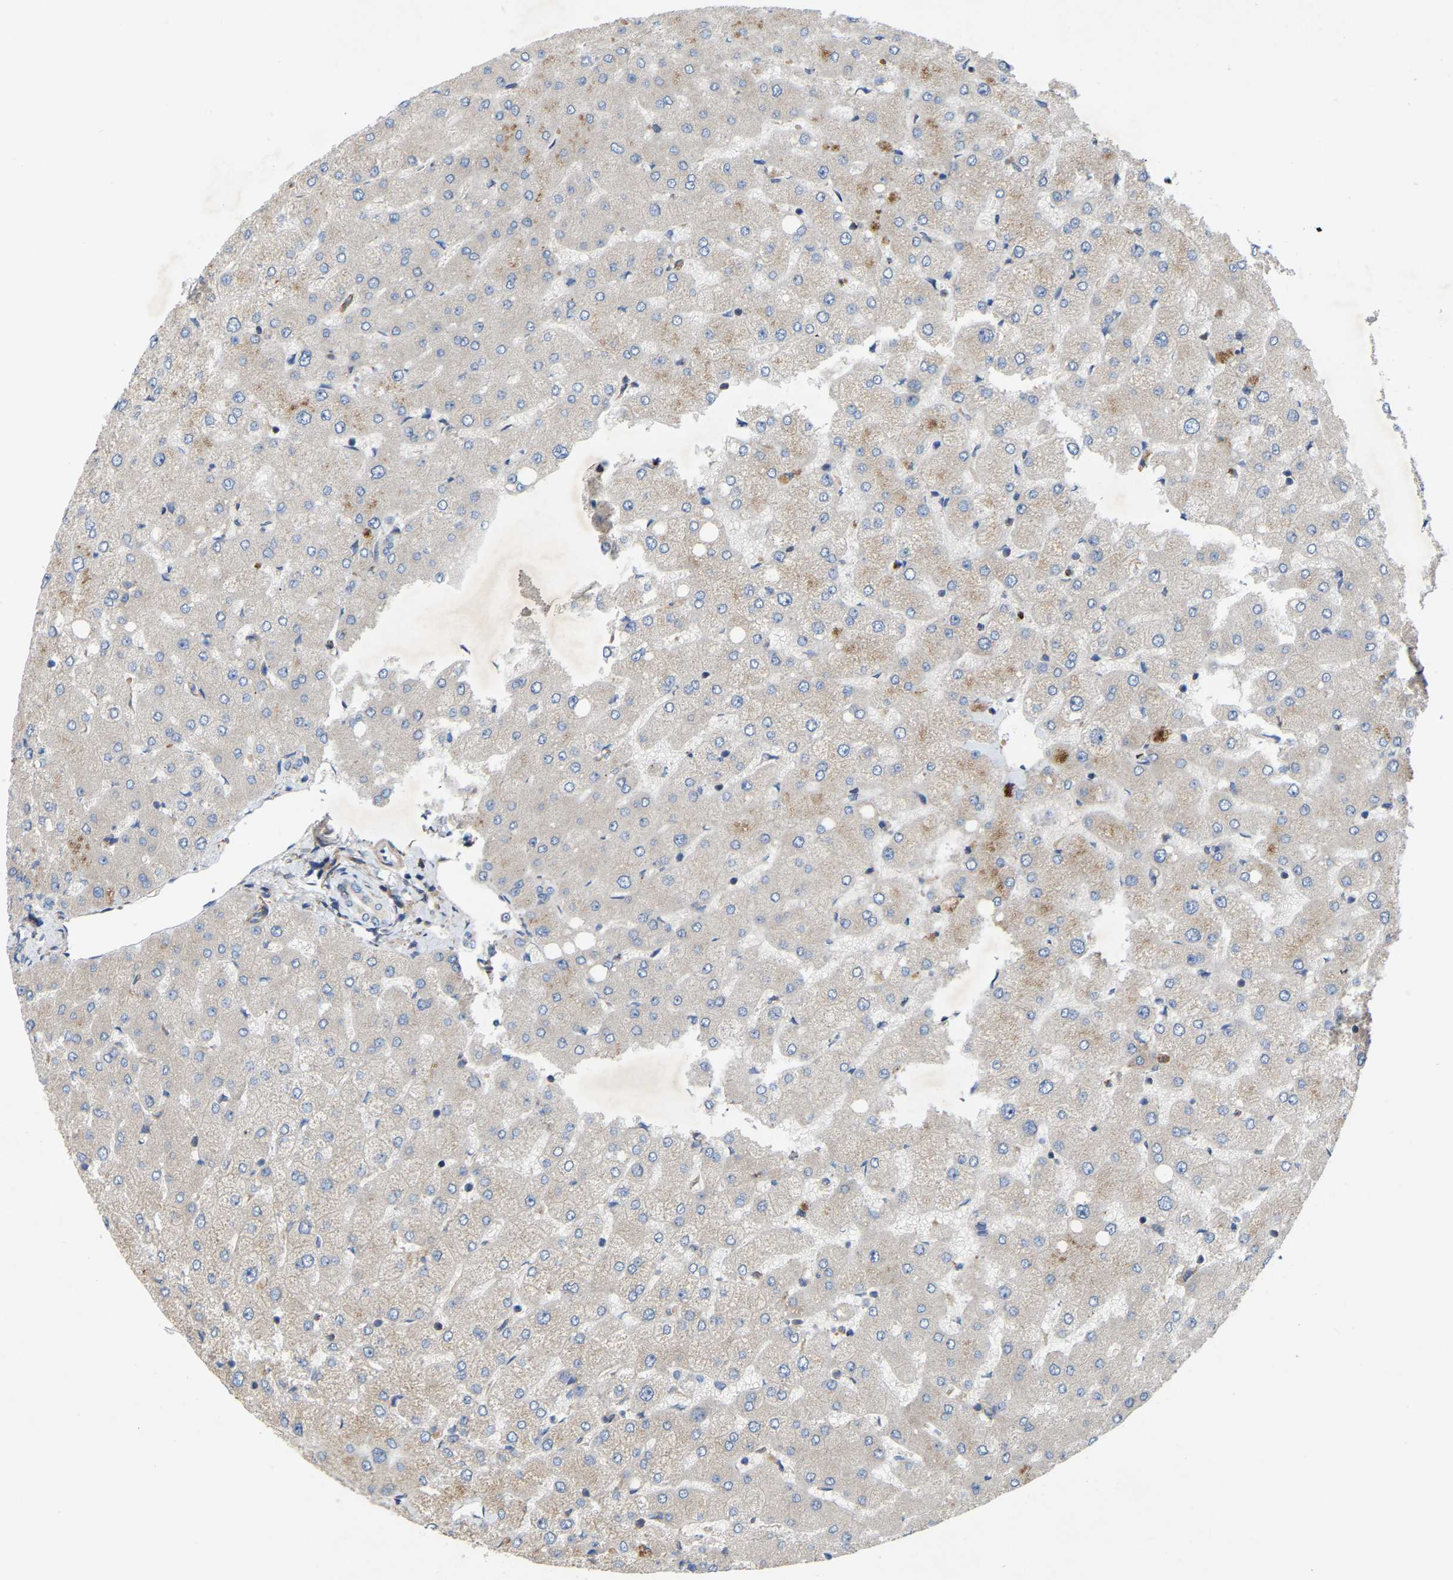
{"staining": {"intensity": "negative", "quantity": "none", "location": "none"}, "tissue": "liver", "cell_type": "Cholangiocytes", "image_type": "normal", "snomed": [{"axis": "morphology", "description": "Normal tissue, NOS"}, {"axis": "topography", "description": "Liver"}], "caption": "High magnification brightfield microscopy of benign liver stained with DAB (3,3'-diaminobenzidine) (brown) and counterstained with hematoxylin (blue): cholangiocytes show no significant expression.", "gene": "TOR1B", "patient": {"sex": "female", "age": 54}}